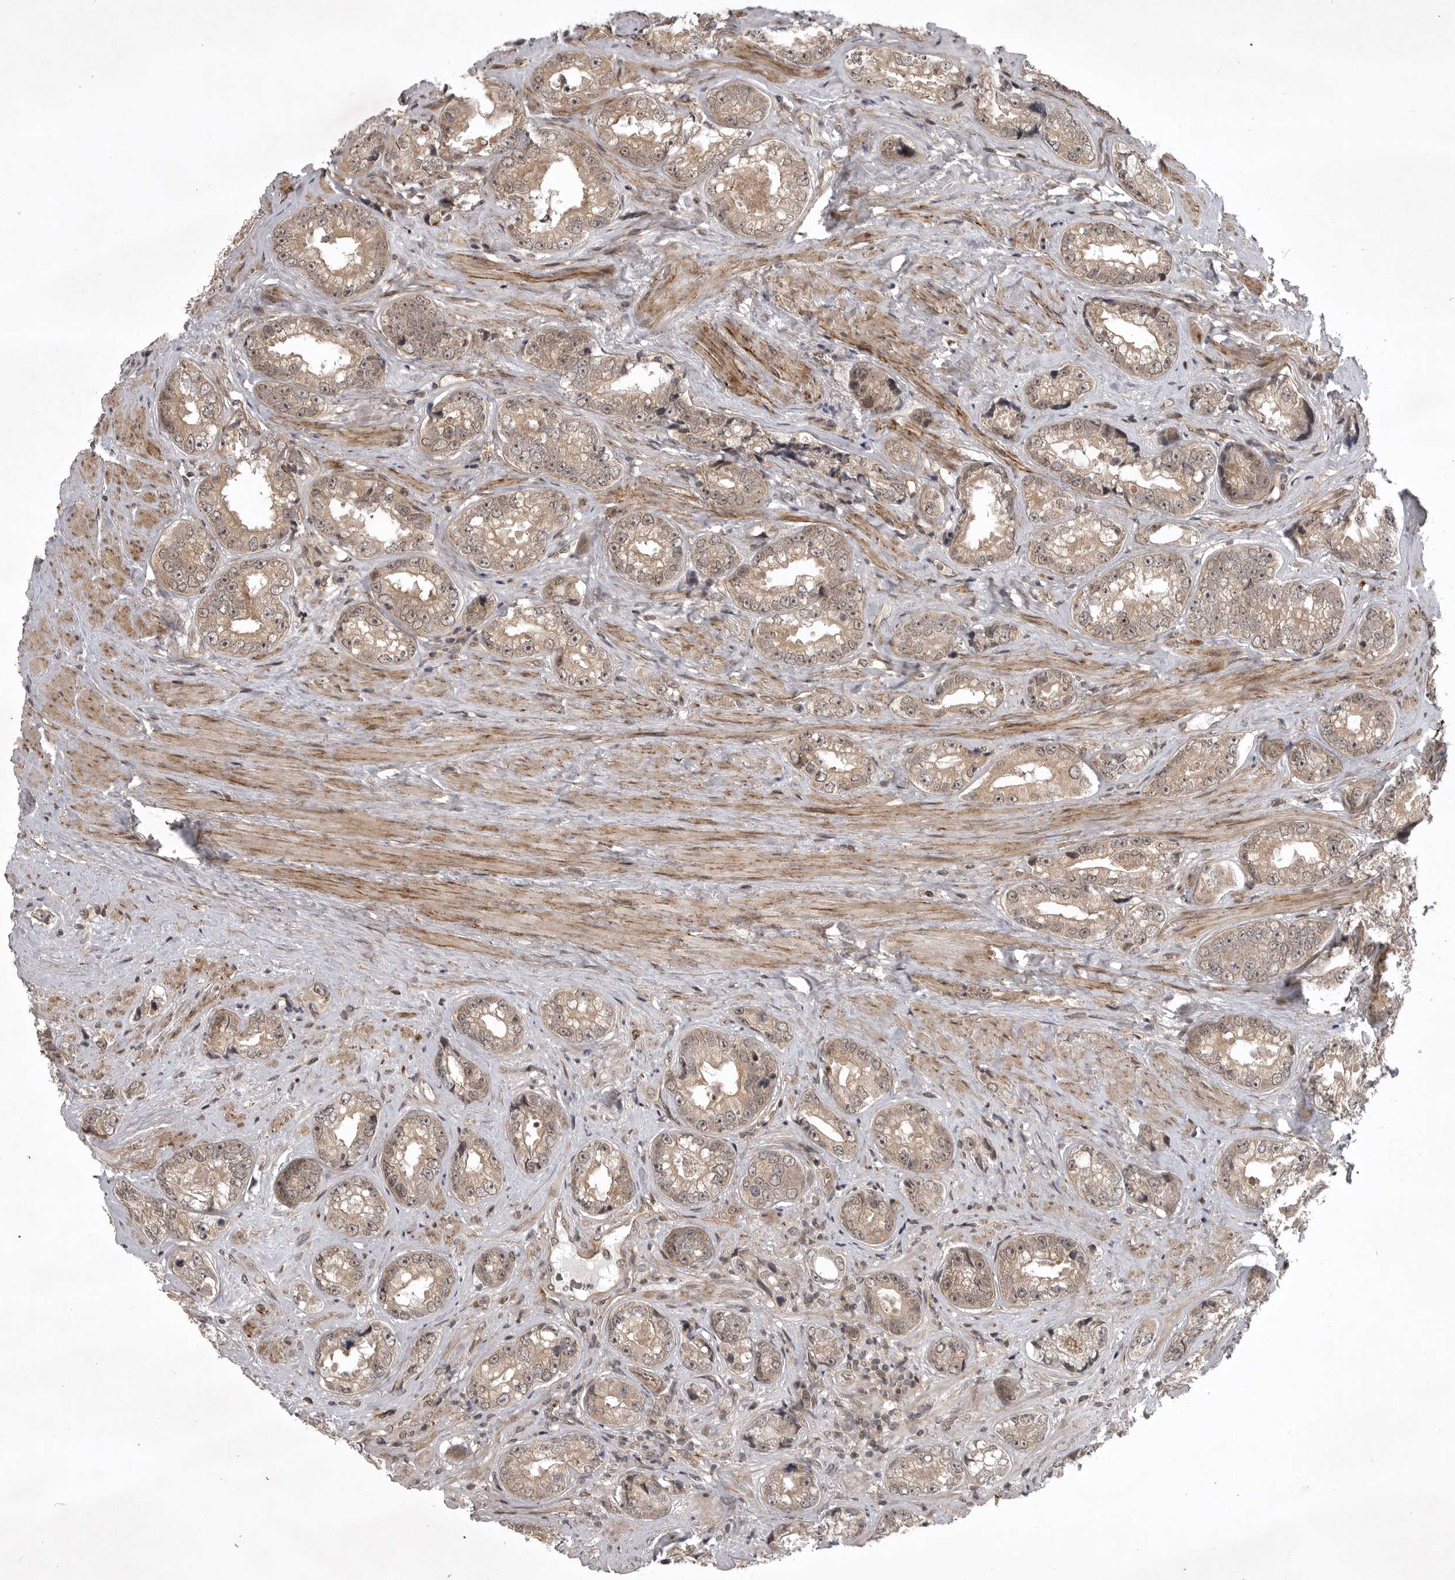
{"staining": {"intensity": "weak", "quantity": "25%-75%", "location": "cytoplasmic/membranous"}, "tissue": "prostate cancer", "cell_type": "Tumor cells", "image_type": "cancer", "snomed": [{"axis": "morphology", "description": "Adenocarcinoma, High grade"}, {"axis": "topography", "description": "Prostate"}], "caption": "Tumor cells demonstrate weak cytoplasmic/membranous expression in about 25%-75% of cells in prostate cancer (high-grade adenocarcinoma).", "gene": "SNX16", "patient": {"sex": "male", "age": 61}}